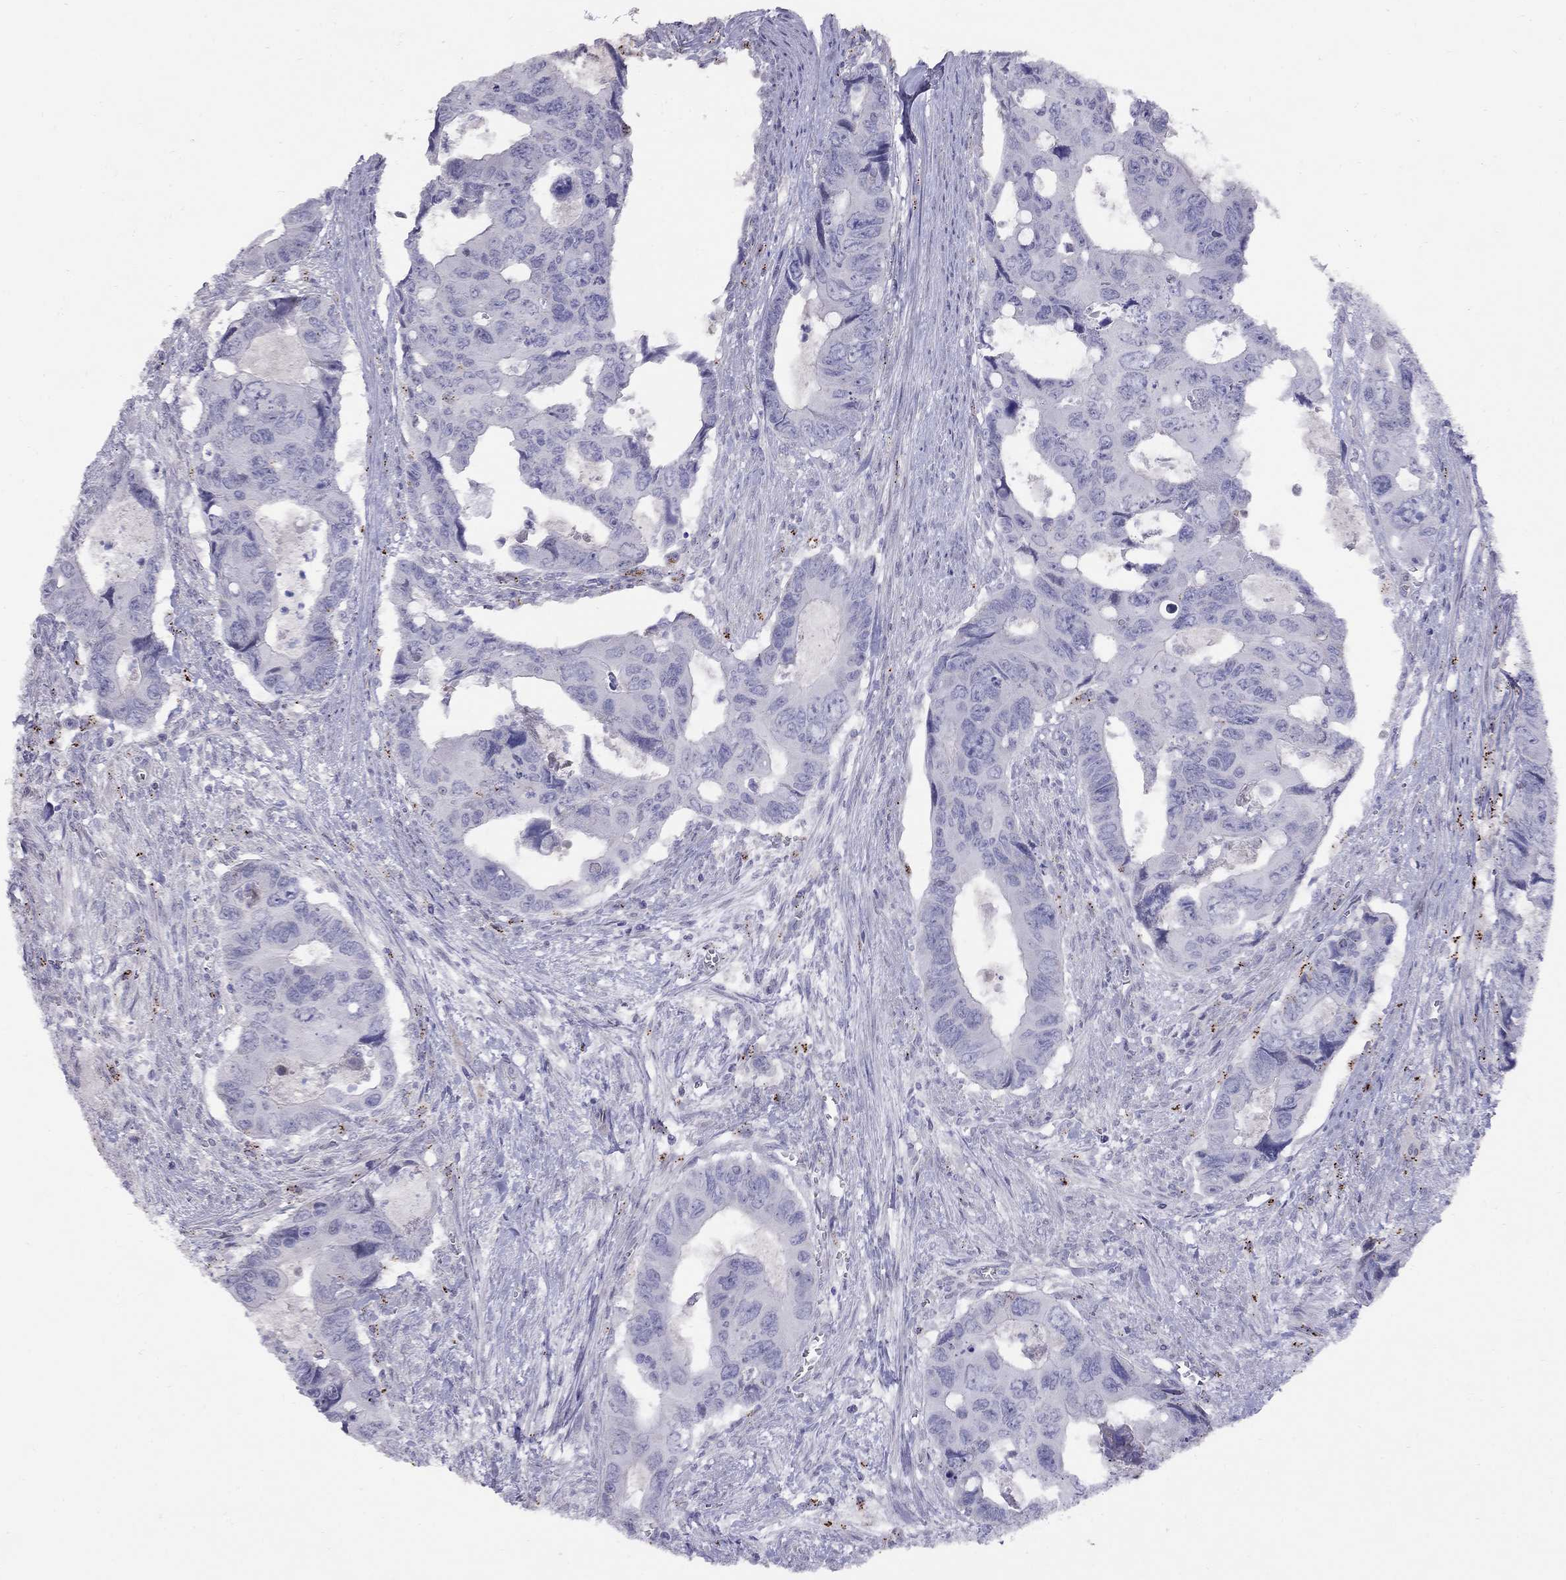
{"staining": {"intensity": "negative", "quantity": "none", "location": "none"}, "tissue": "colorectal cancer", "cell_type": "Tumor cells", "image_type": "cancer", "snomed": [{"axis": "morphology", "description": "Adenocarcinoma, NOS"}, {"axis": "topography", "description": "Rectum"}], "caption": "IHC of human colorectal cancer demonstrates no staining in tumor cells. The staining was performed using DAB (3,3'-diaminobenzidine) to visualize the protein expression in brown, while the nuclei were stained in blue with hematoxylin (Magnification: 20x).", "gene": "MAGEB4", "patient": {"sex": "male", "age": 62}}